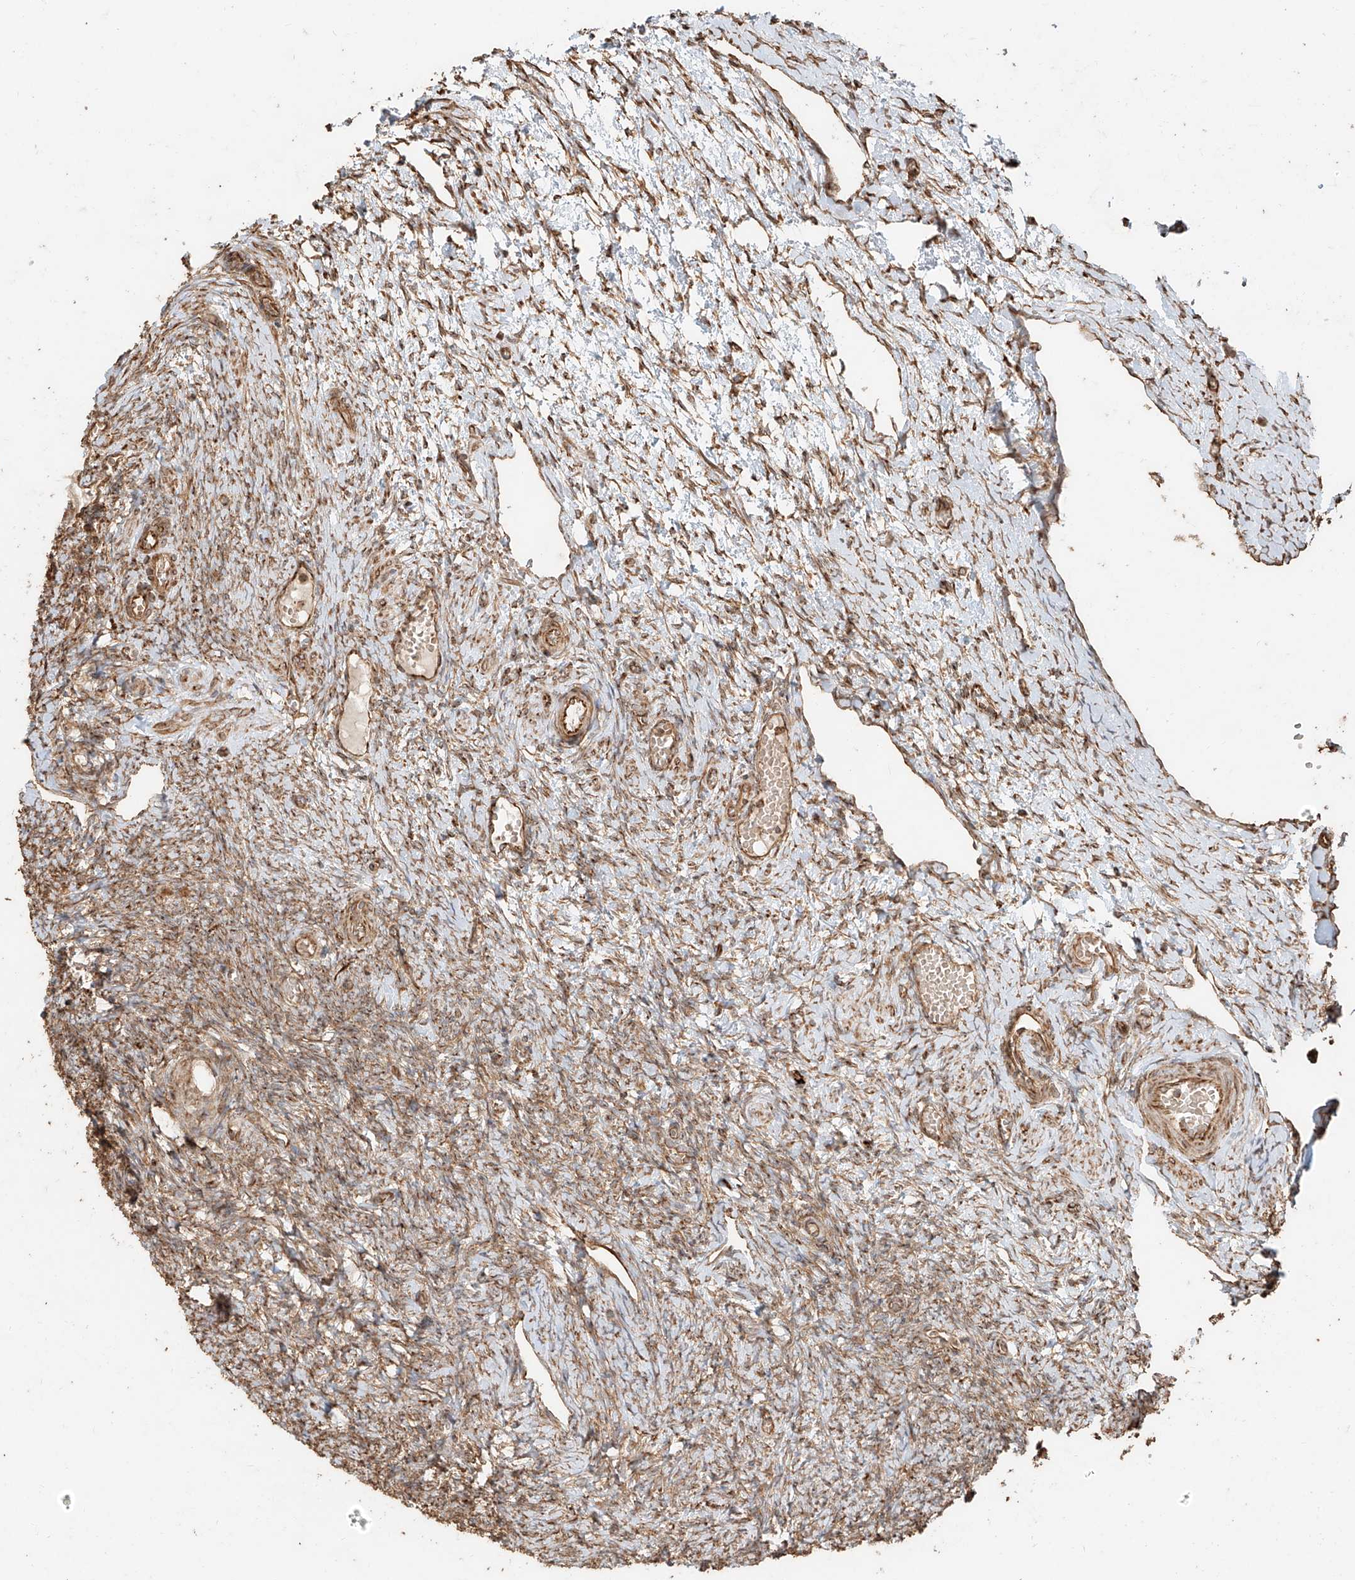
{"staining": {"intensity": "moderate", "quantity": ">75%", "location": "cytoplasmic/membranous"}, "tissue": "ovary", "cell_type": "Ovarian stroma cells", "image_type": "normal", "snomed": [{"axis": "morphology", "description": "Adenocarcinoma, NOS"}, {"axis": "topography", "description": "Endometrium"}], "caption": "An IHC histopathology image of normal tissue is shown. Protein staining in brown shows moderate cytoplasmic/membranous positivity in ovary within ovarian stroma cells. Immunohistochemistry stains the protein of interest in brown and the nuclei are stained blue.", "gene": "EFNB1", "patient": {"sex": "female", "age": 32}}